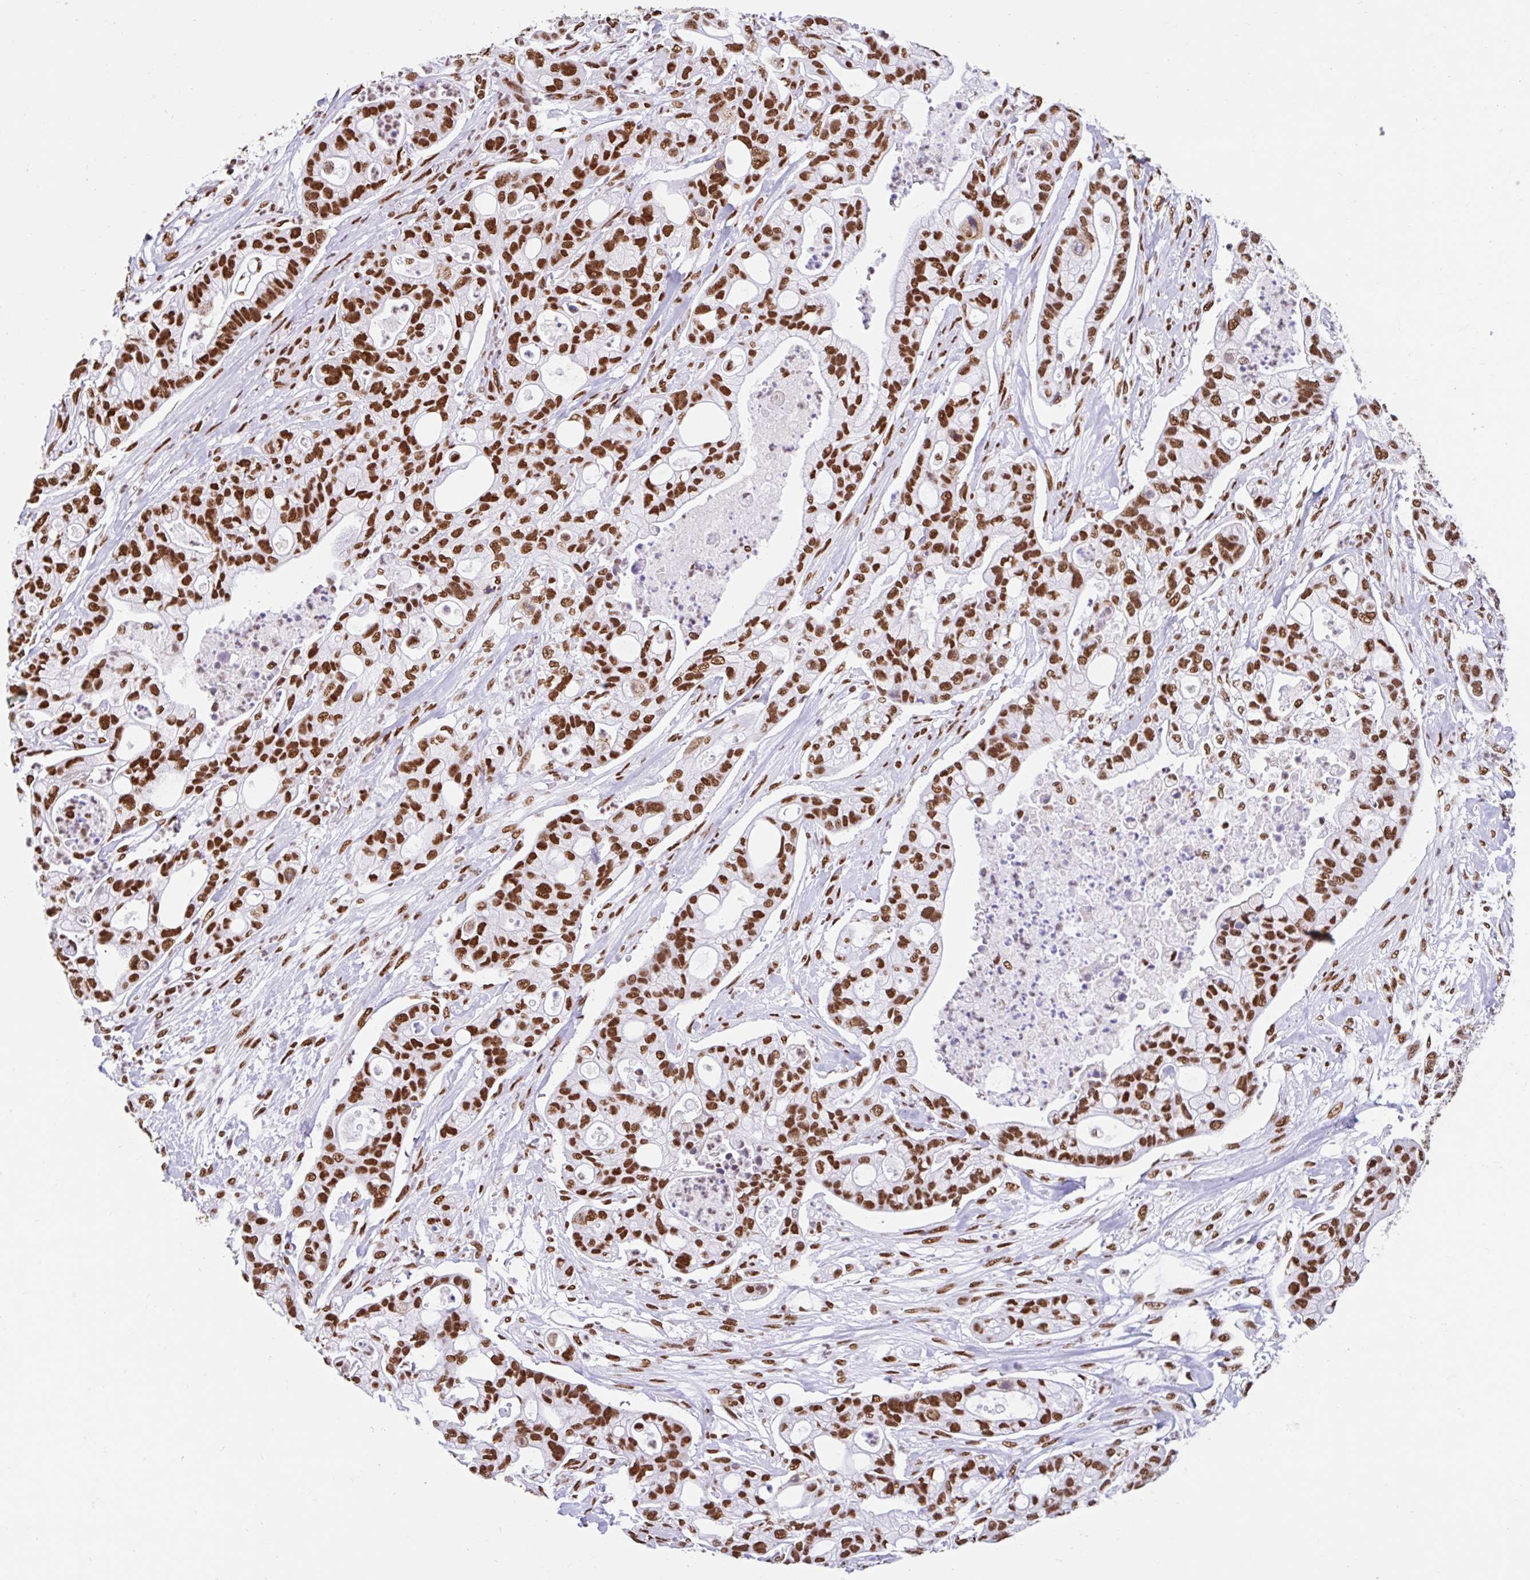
{"staining": {"intensity": "strong", "quantity": ">75%", "location": "nuclear"}, "tissue": "pancreatic cancer", "cell_type": "Tumor cells", "image_type": "cancer", "snomed": [{"axis": "morphology", "description": "Adenocarcinoma, NOS"}, {"axis": "topography", "description": "Pancreas"}], "caption": "Pancreatic cancer stained with immunohistochemistry (IHC) shows strong nuclear expression in approximately >75% of tumor cells. The staining is performed using DAB (3,3'-diaminobenzidine) brown chromogen to label protein expression. The nuclei are counter-stained blue using hematoxylin.", "gene": "KHDRBS1", "patient": {"sex": "female", "age": 69}}